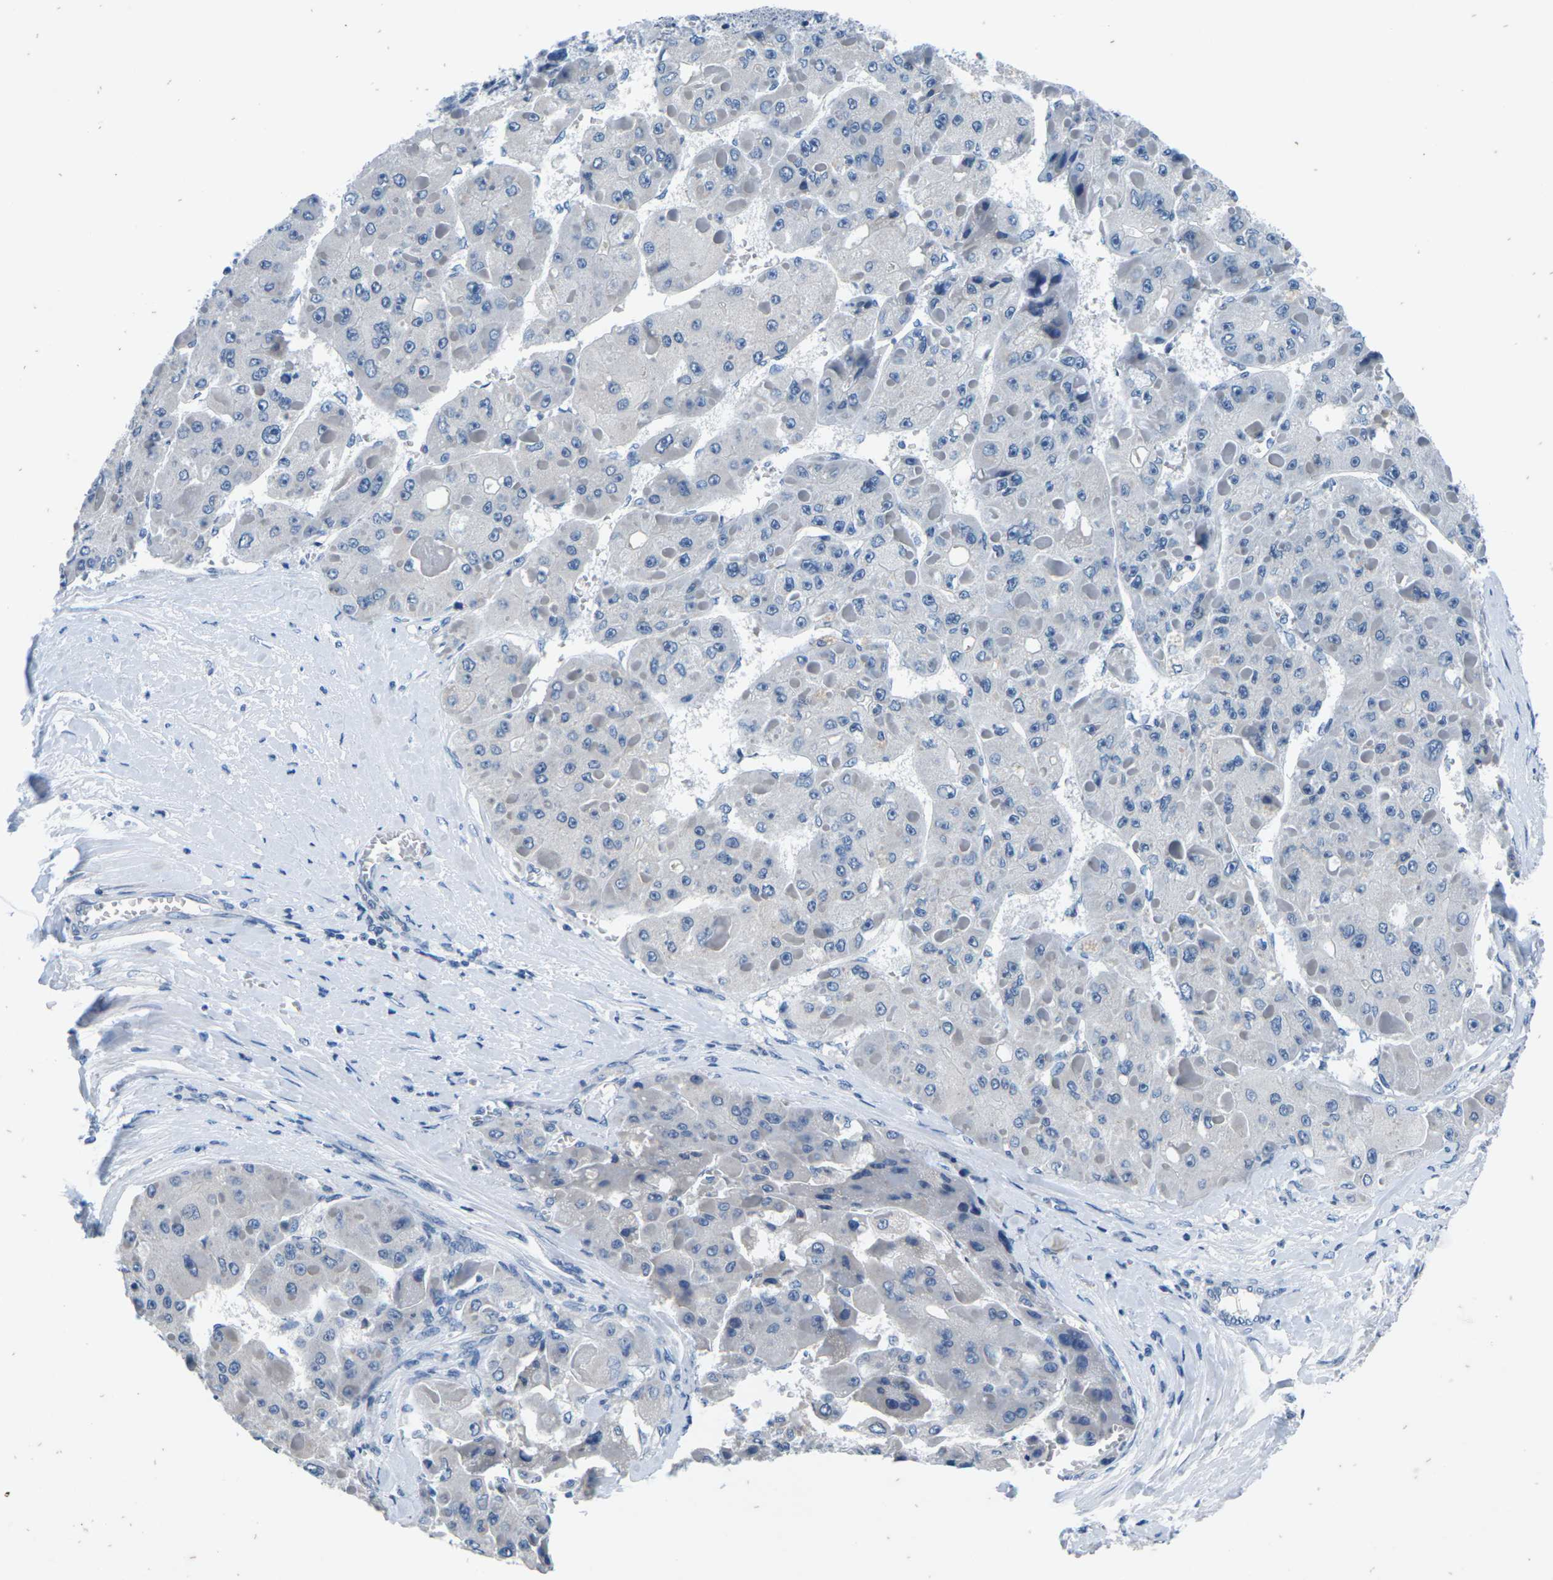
{"staining": {"intensity": "negative", "quantity": "none", "location": "none"}, "tissue": "liver cancer", "cell_type": "Tumor cells", "image_type": "cancer", "snomed": [{"axis": "morphology", "description": "Carcinoma, Hepatocellular, NOS"}, {"axis": "topography", "description": "Liver"}], "caption": "Tumor cells show no significant staining in liver cancer. The staining was performed using DAB to visualize the protein expression in brown, while the nuclei were stained in blue with hematoxylin (Magnification: 20x).", "gene": "UMOD", "patient": {"sex": "female", "age": 73}}